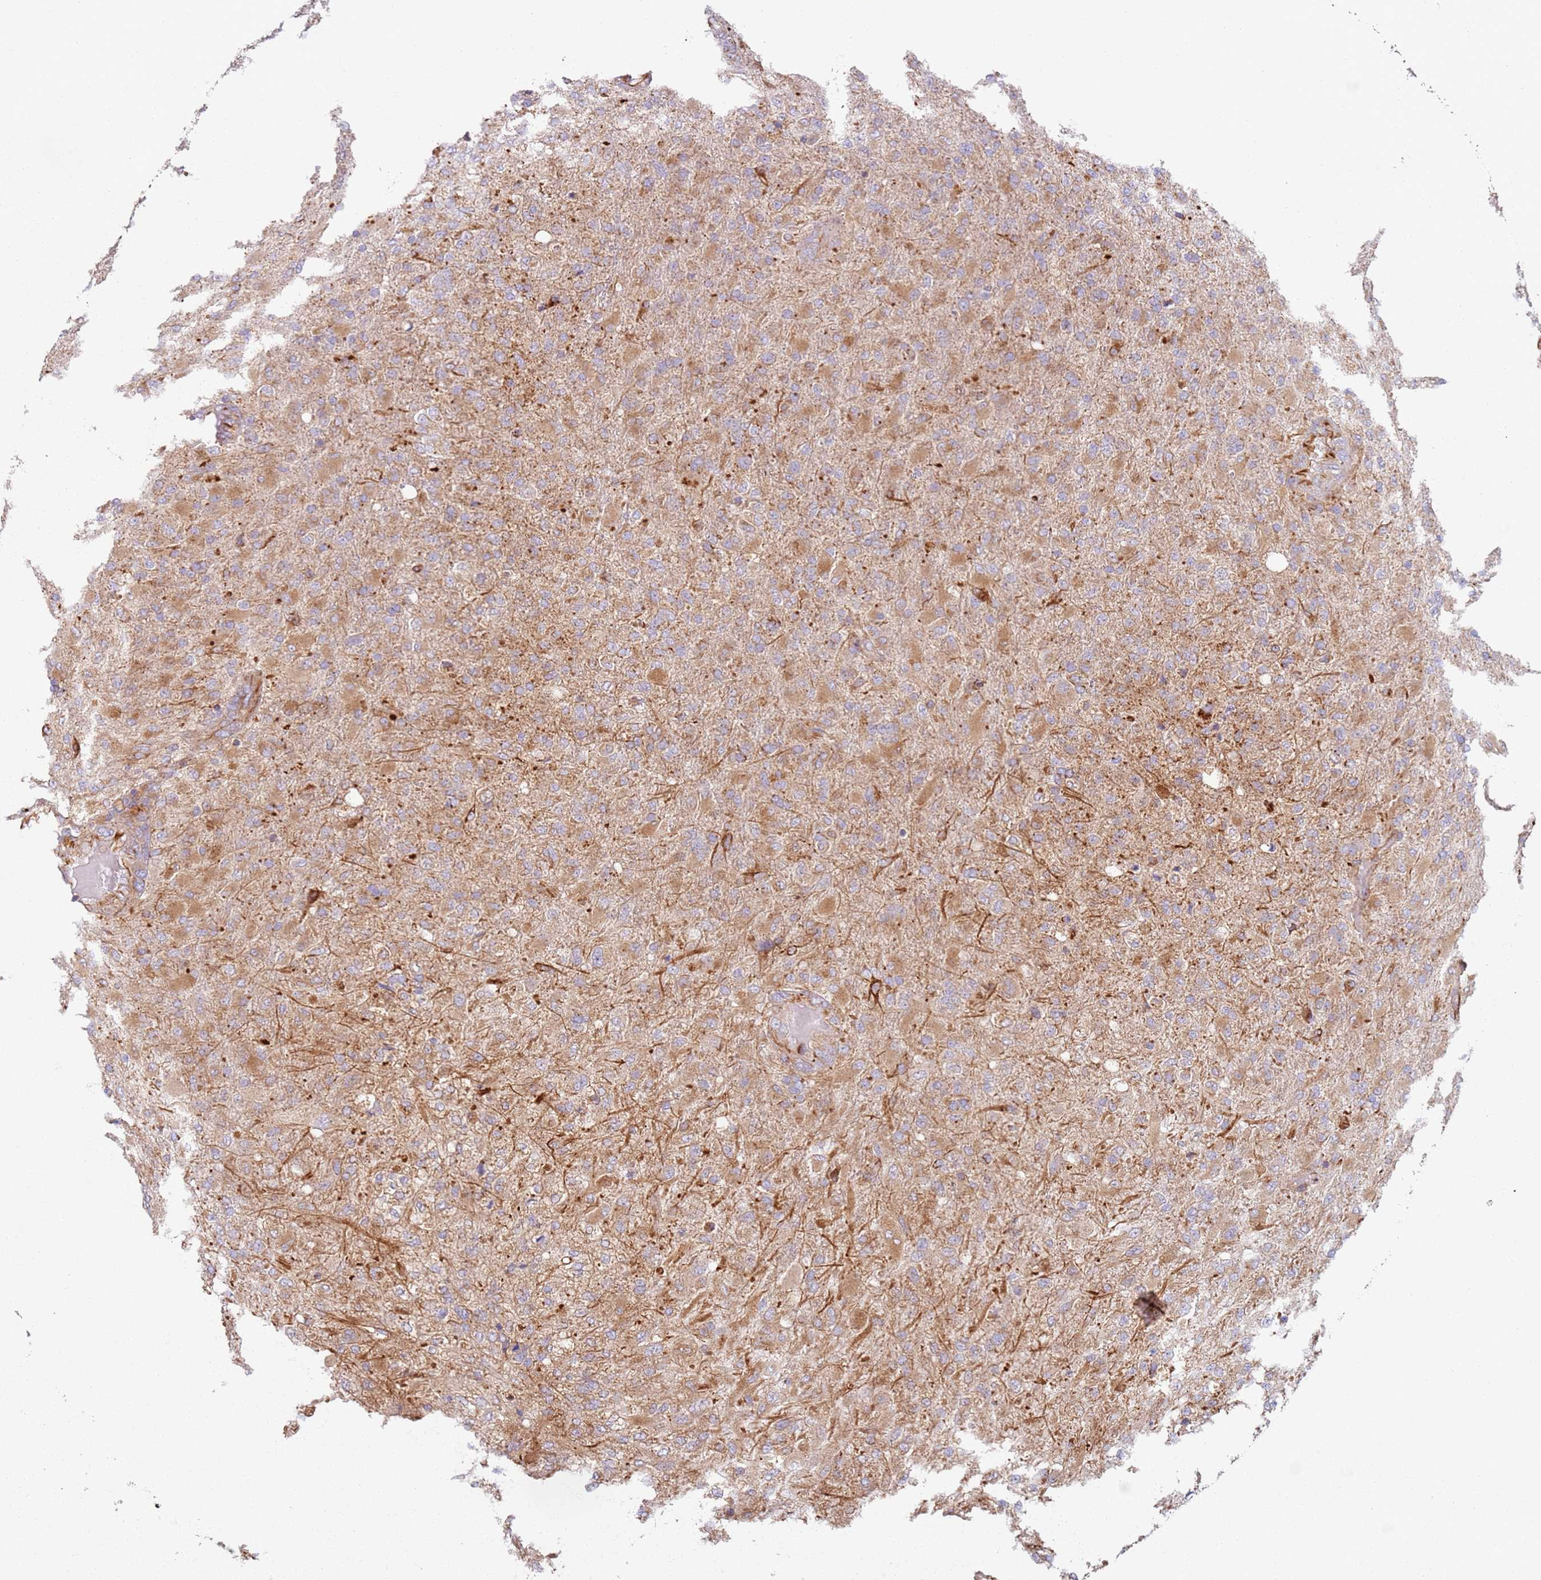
{"staining": {"intensity": "moderate", "quantity": ">75%", "location": "cytoplasmic/membranous"}, "tissue": "glioma", "cell_type": "Tumor cells", "image_type": "cancer", "snomed": [{"axis": "morphology", "description": "Glioma, malignant, Low grade"}, {"axis": "topography", "description": "Brain"}], "caption": "A brown stain shows moderate cytoplasmic/membranous positivity of a protein in glioma tumor cells.", "gene": "SNAPIN", "patient": {"sex": "male", "age": 65}}